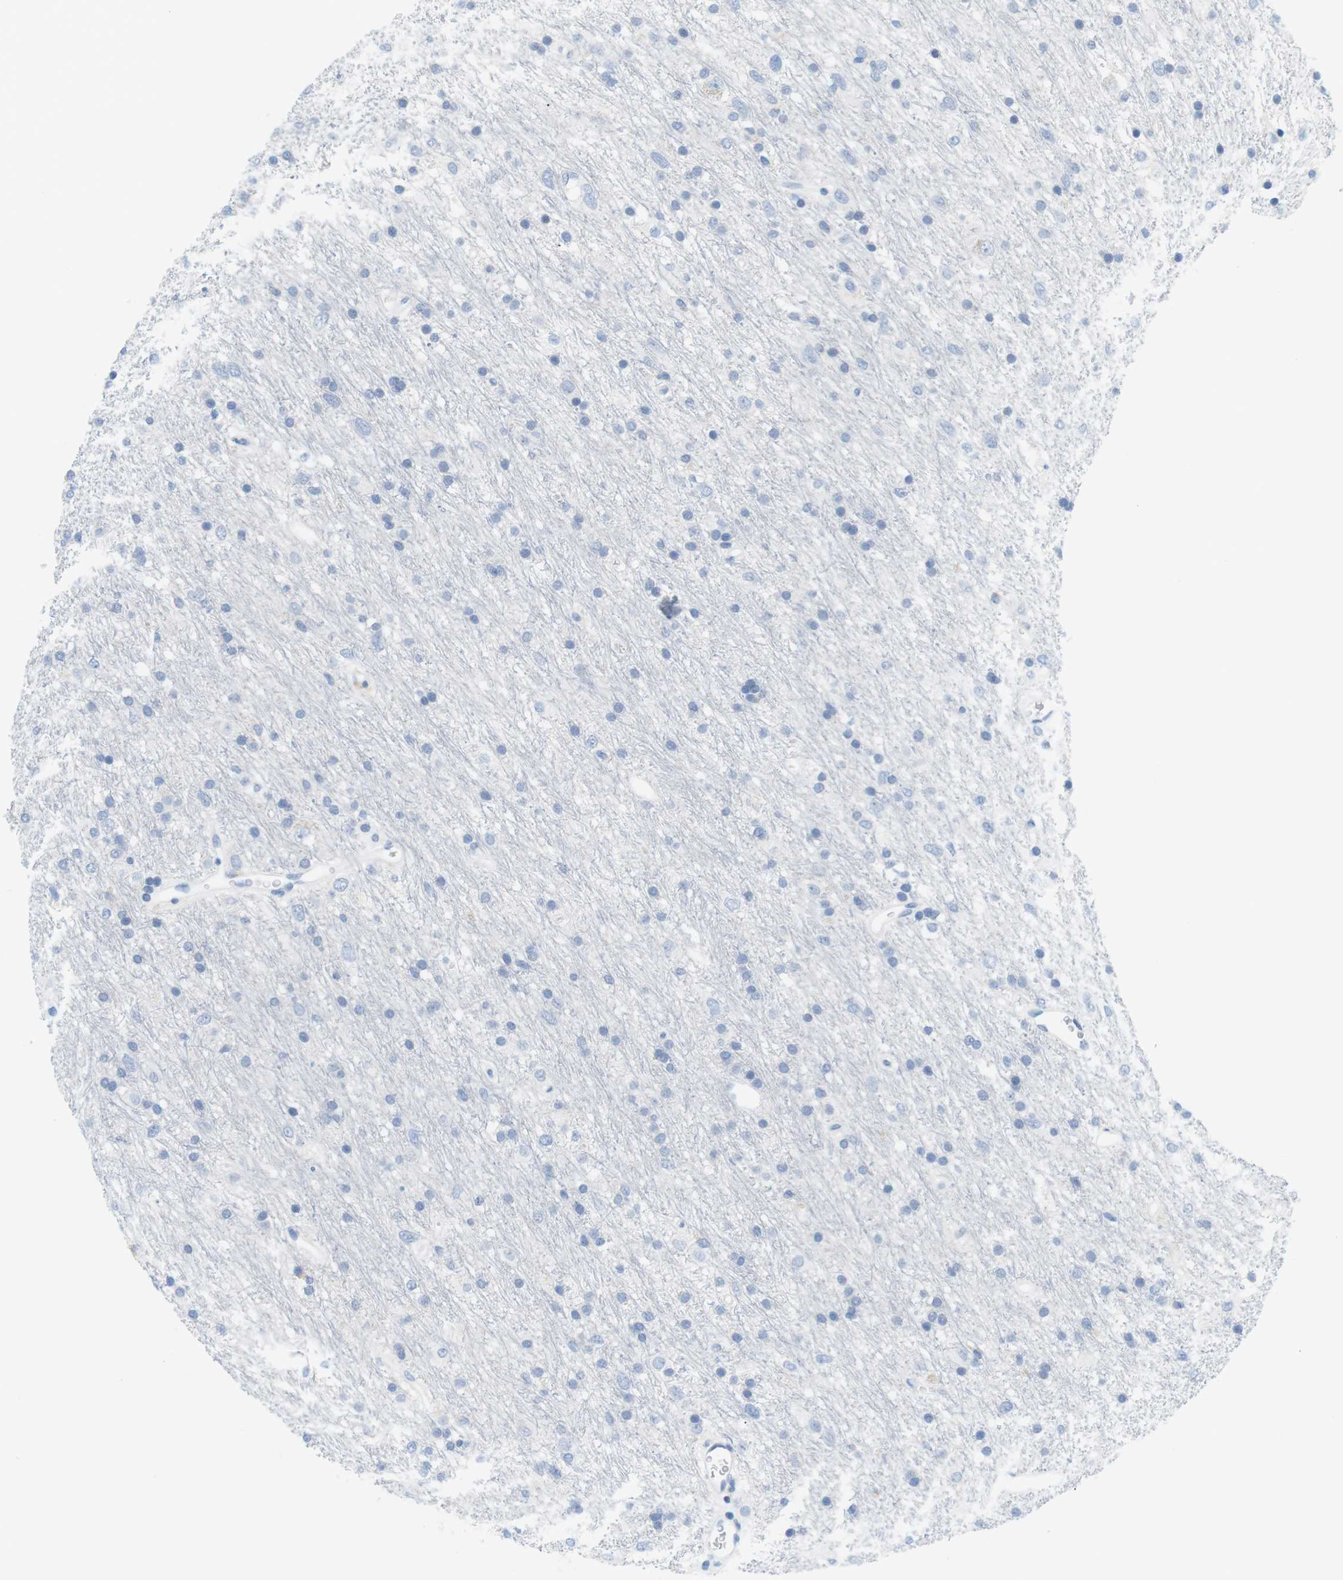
{"staining": {"intensity": "weak", "quantity": "<25%", "location": "cytoplasmic/membranous"}, "tissue": "glioma", "cell_type": "Tumor cells", "image_type": "cancer", "snomed": [{"axis": "morphology", "description": "Glioma, malignant, Low grade"}, {"axis": "topography", "description": "Brain"}], "caption": "Immunohistochemical staining of malignant low-grade glioma displays no significant expression in tumor cells.", "gene": "TNFRSF4", "patient": {"sex": "male", "age": 77}}